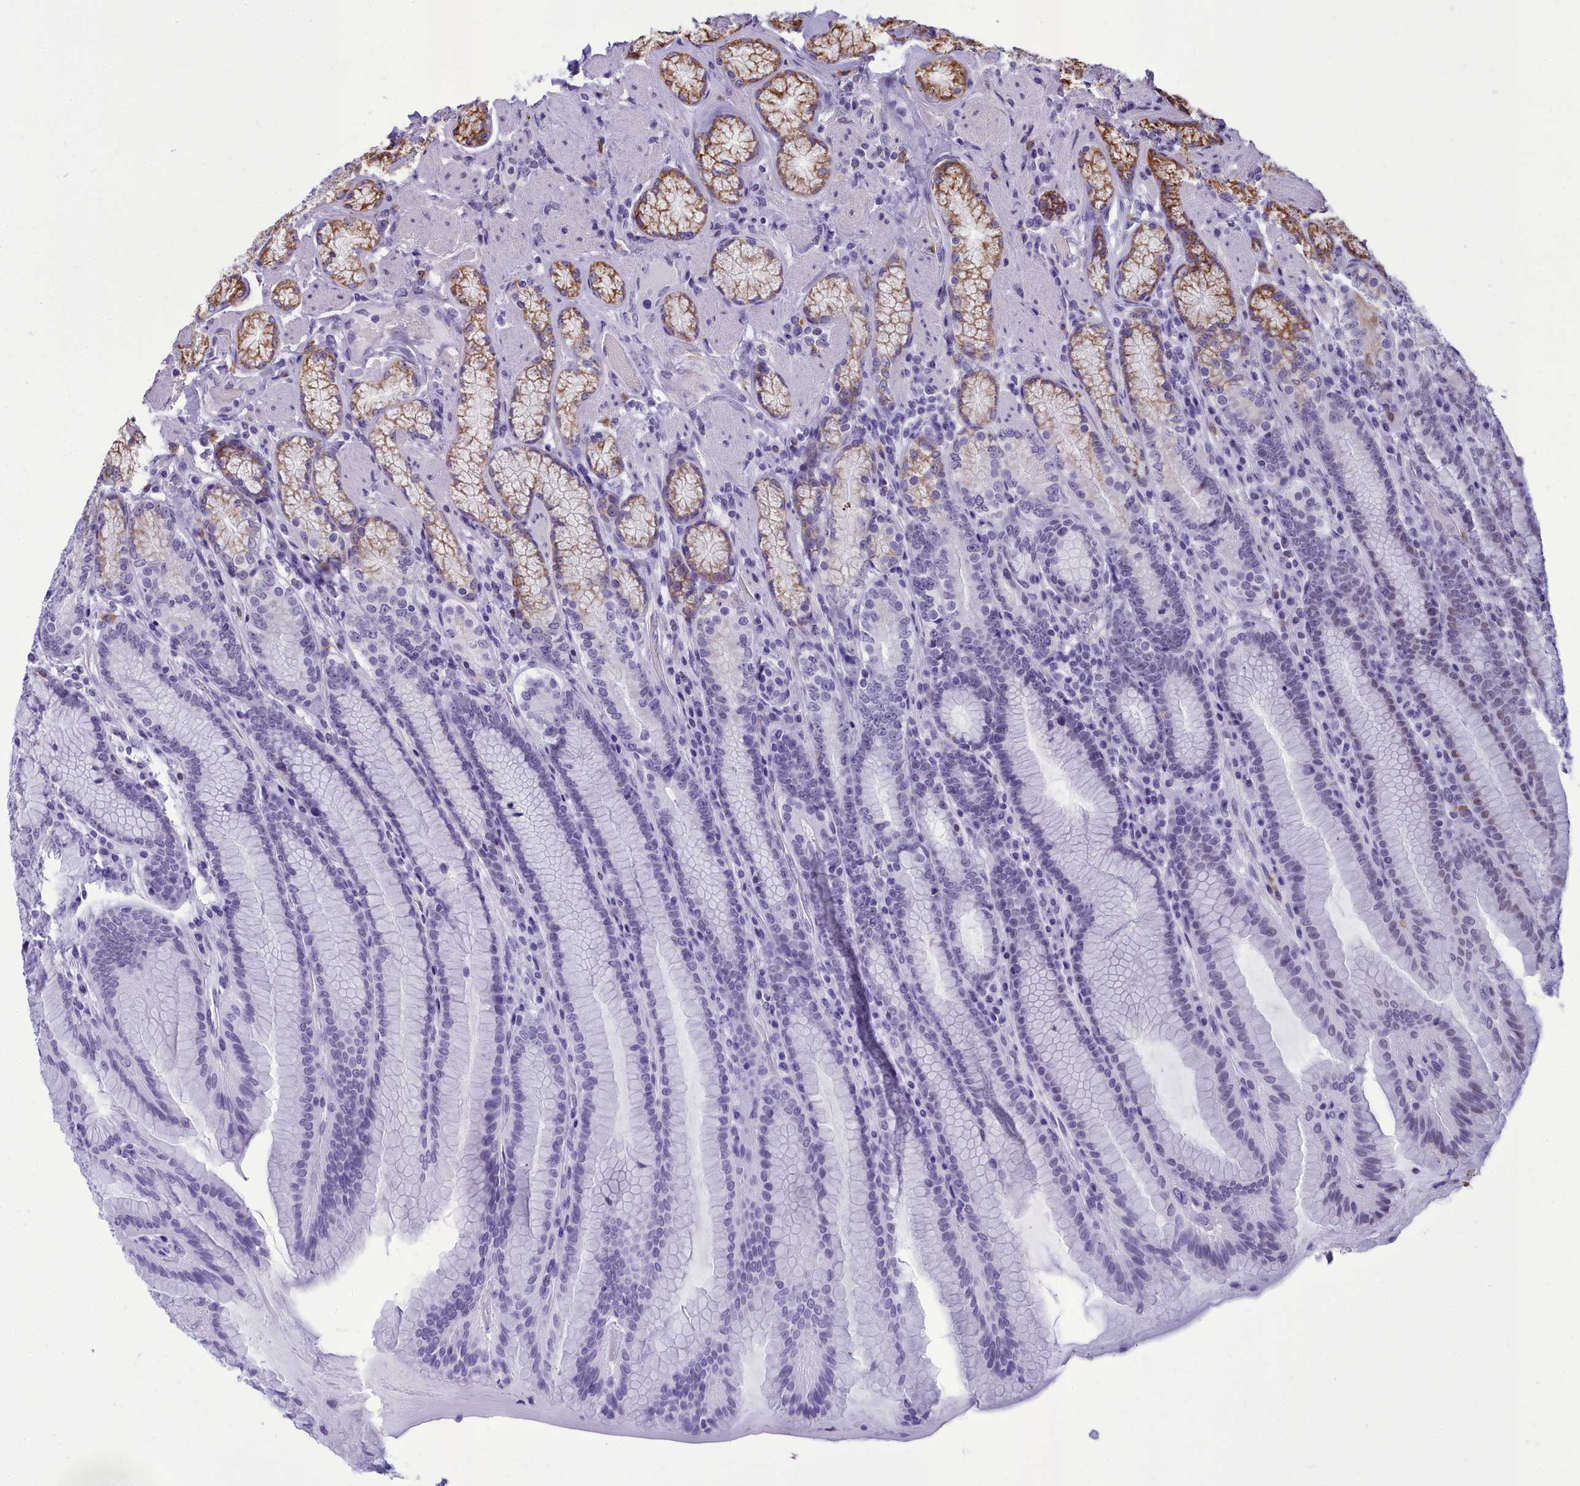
{"staining": {"intensity": "moderate", "quantity": "<25%", "location": "cytoplasmic/membranous"}, "tissue": "stomach", "cell_type": "Glandular cells", "image_type": "normal", "snomed": [{"axis": "morphology", "description": "Normal tissue, NOS"}, {"axis": "topography", "description": "Stomach, upper"}, {"axis": "topography", "description": "Stomach, lower"}], "caption": "An immunohistochemistry histopathology image of unremarkable tissue is shown. Protein staining in brown labels moderate cytoplasmic/membranous positivity in stomach within glandular cells. Nuclei are stained in blue.", "gene": "CEACAM19", "patient": {"sex": "female", "age": 76}}